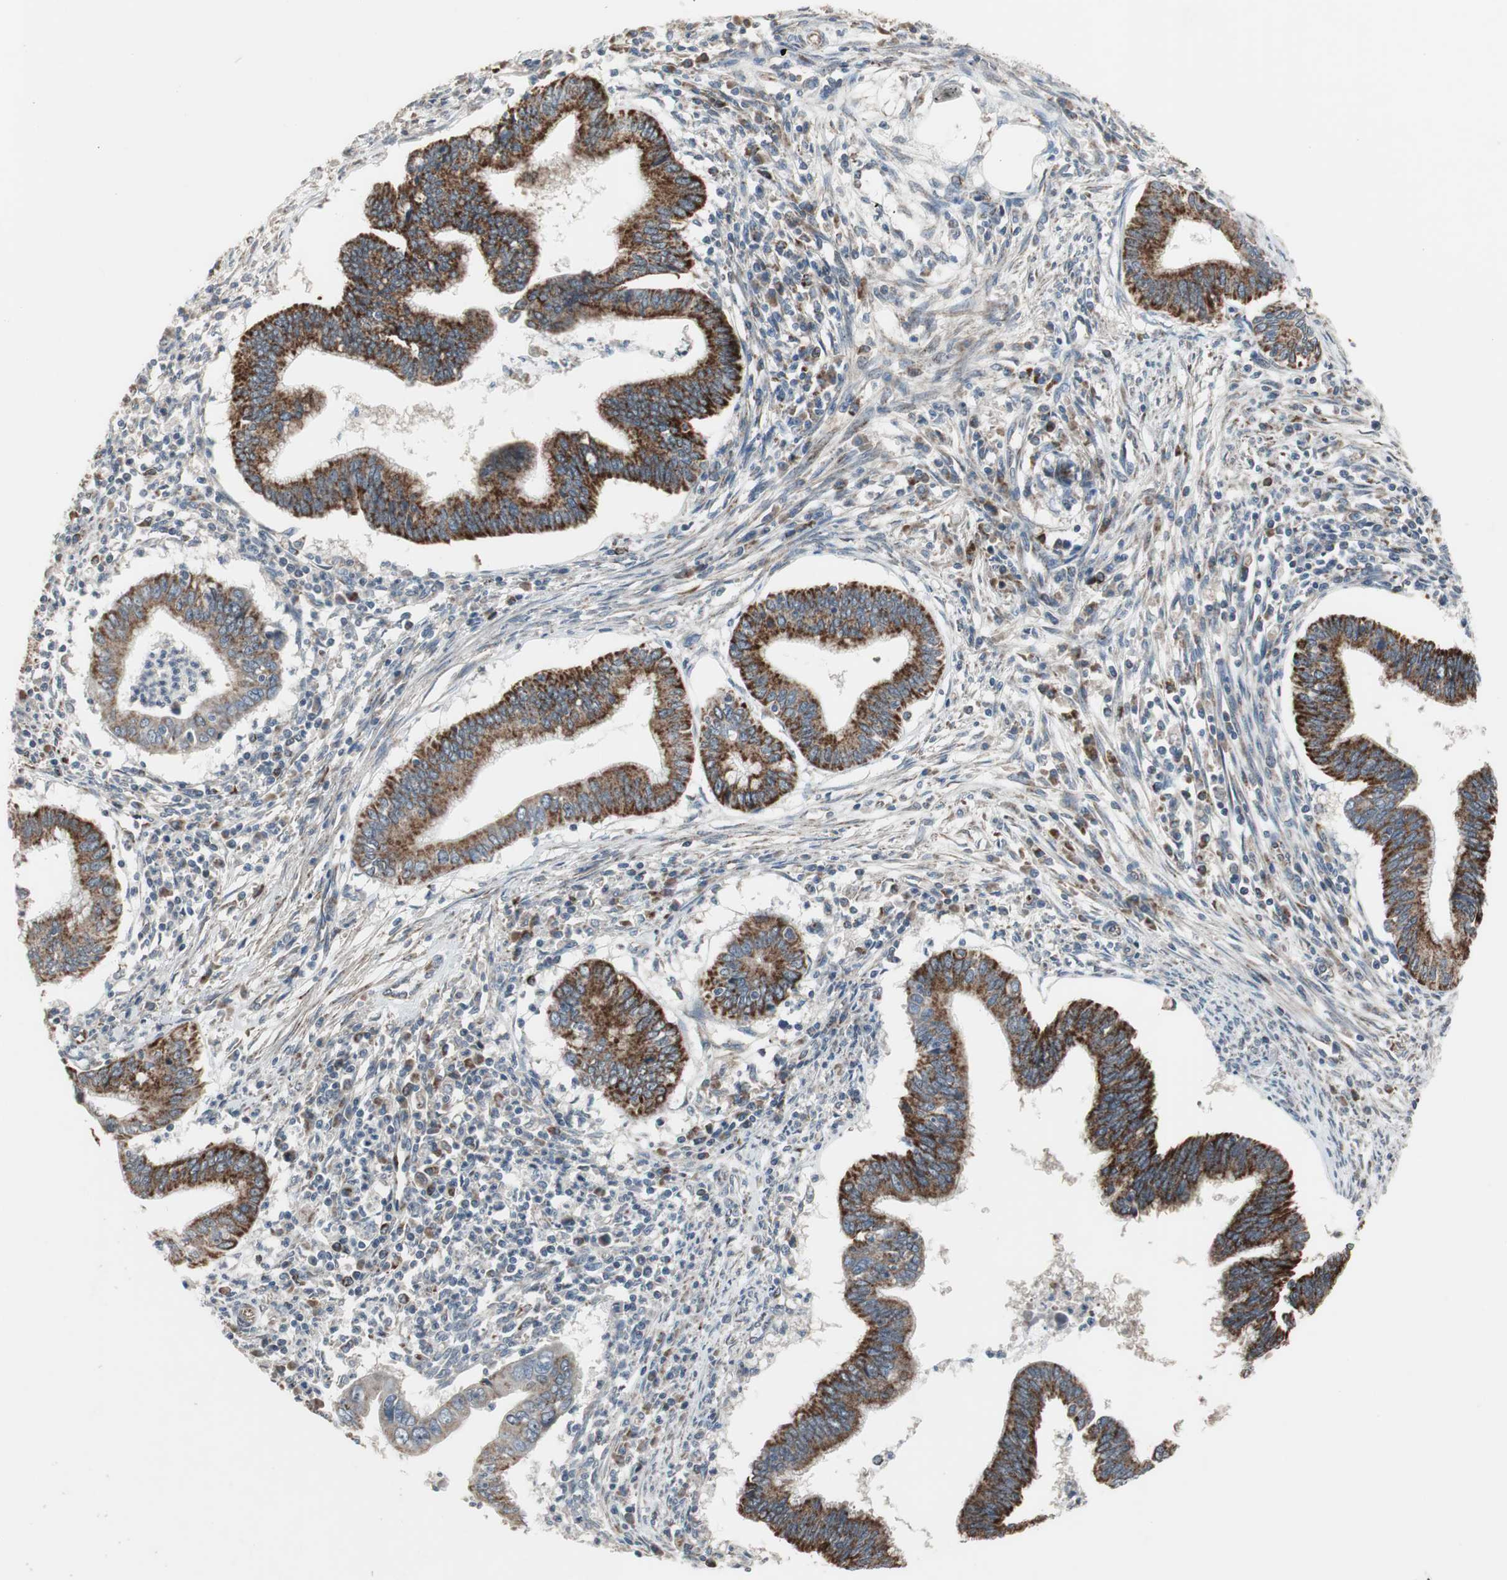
{"staining": {"intensity": "strong", "quantity": ">75%", "location": "cytoplasmic/membranous"}, "tissue": "cervical cancer", "cell_type": "Tumor cells", "image_type": "cancer", "snomed": [{"axis": "morphology", "description": "Adenocarcinoma, NOS"}, {"axis": "topography", "description": "Cervix"}], "caption": "The immunohistochemical stain labels strong cytoplasmic/membranous staining in tumor cells of cervical adenocarcinoma tissue. (IHC, brightfield microscopy, high magnification).", "gene": "CPT1A", "patient": {"sex": "female", "age": 36}}